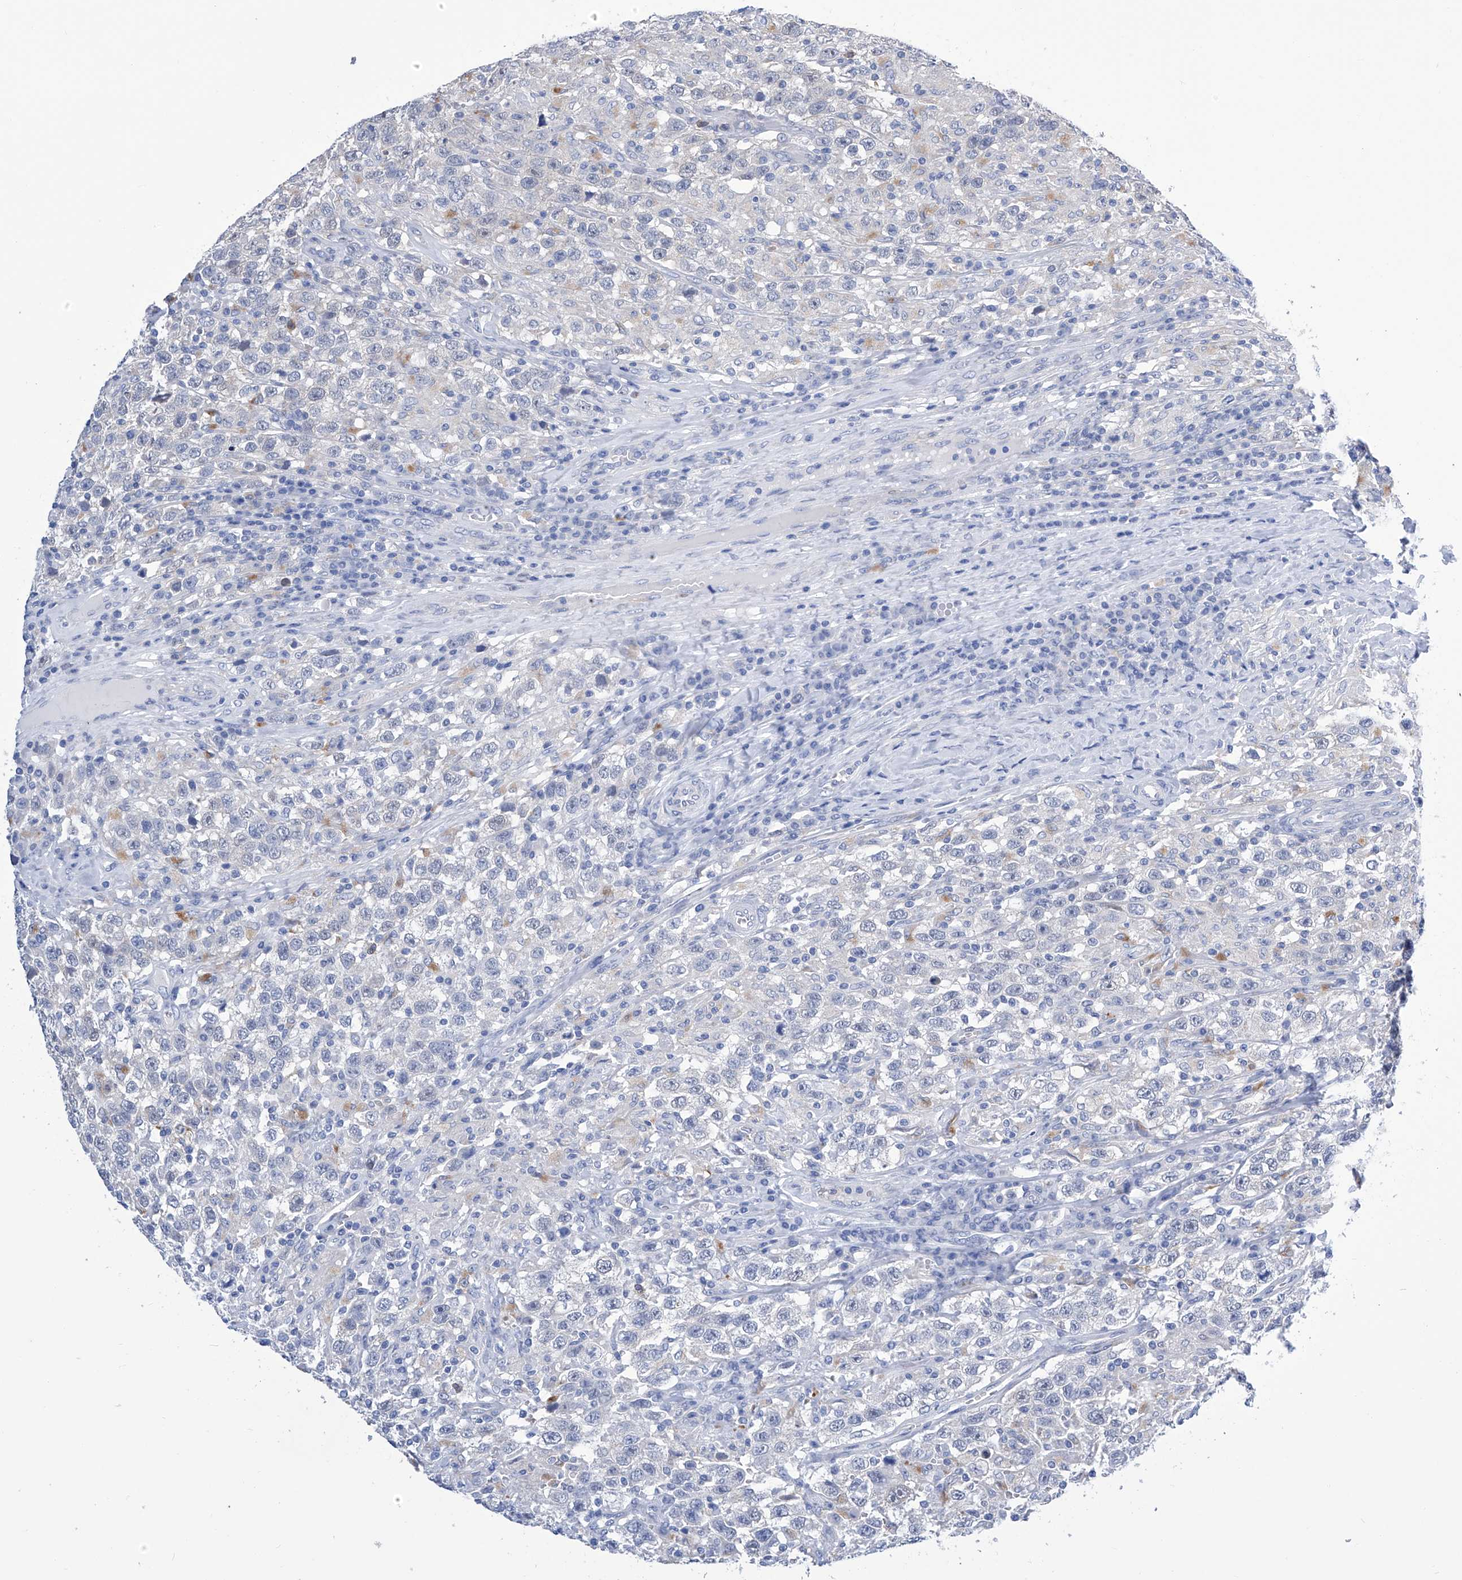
{"staining": {"intensity": "negative", "quantity": "none", "location": "none"}, "tissue": "testis cancer", "cell_type": "Tumor cells", "image_type": "cancer", "snomed": [{"axis": "morphology", "description": "Seminoma, NOS"}, {"axis": "topography", "description": "Testis"}], "caption": "The image reveals no staining of tumor cells in seminoma (testis).", "gene": "IMPA2", "patient": {"sex": "male", "age": 41}}